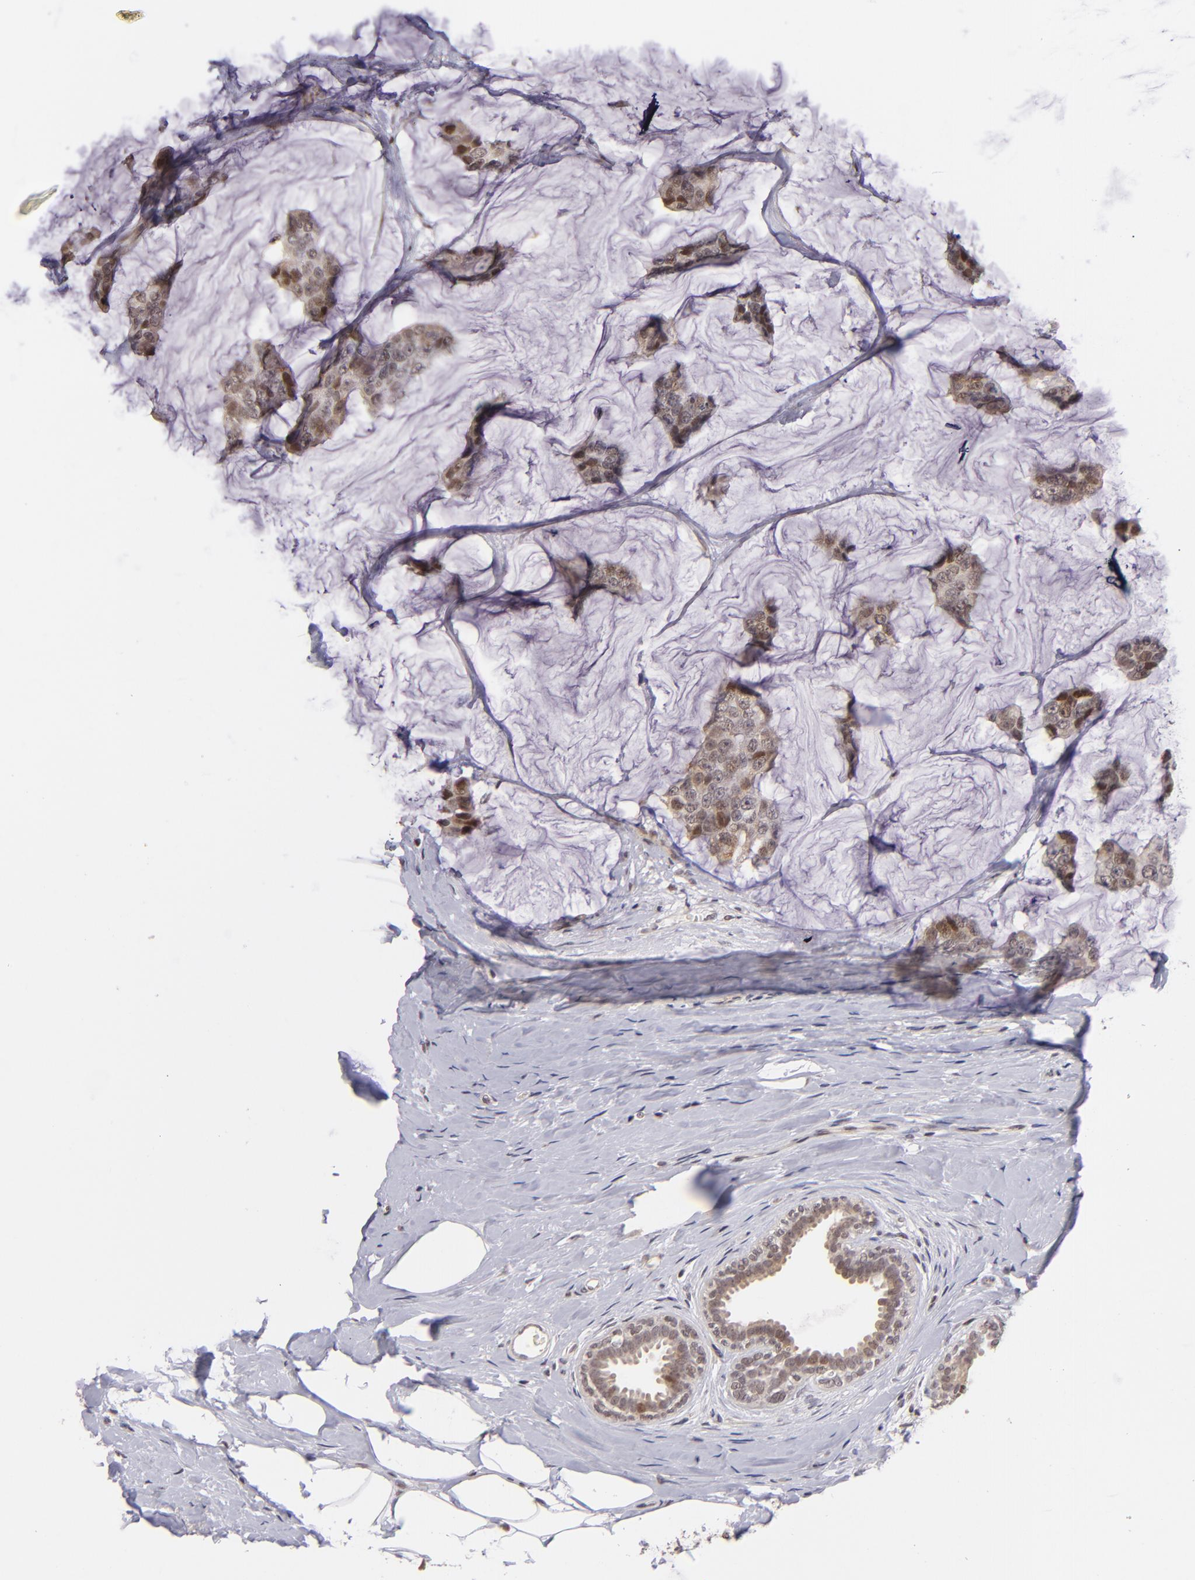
{"staining": {"intensity": "moderate", "quantity": "<25%", "location": "nuclear"}, "tissue": "breast cancer", "cell_type": "Tumor cells", "image_type": "cancer", "snomed": [{"axis": "morphology", "description": "Normal tissue, NOS"}, {"axis": "morphology", "description": "Duct carcinoma"}, {"axis": "topography", "description": "Breast"}], "caption": "The histopathology image reveals staining of invasive ductal carcinoma (breast), revealing moderate nuclear protein staining (brown color) within tumor cells. (DAB (3,3'-diaminobenzidine) = brown stain, brightfield microscopy at high magnification).", "gene": "RARB", "patient": {"sex": "female", "age": 50}}